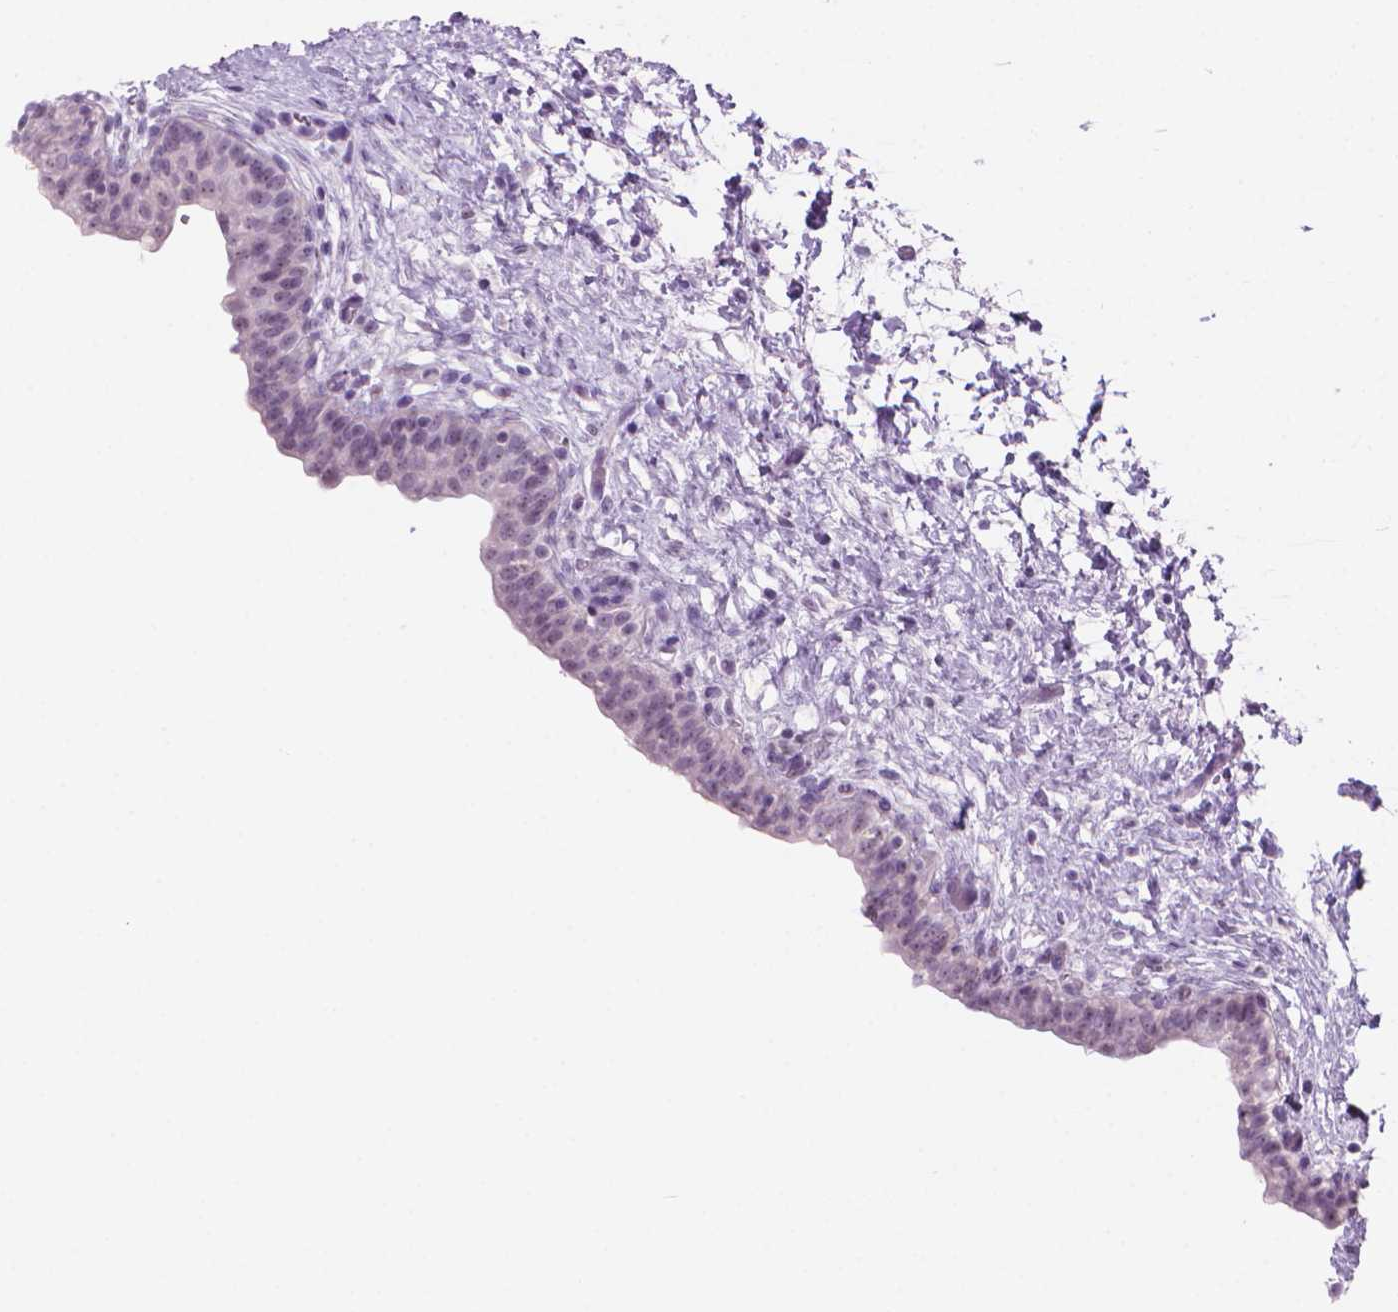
{"staining": {"intensity": "negative", "quantity": "none", "location": "none"}, "tissue": "urinary bladder", "cell_type": "Urothelial cells", "image_type": "normal", "snomed": [{"axis": "morphology", "description": "Normal tissue, NOS"}, {"axis": "topography", "description": "Urinary bladder"}], "caption": "Human urinary bladder stained for a protein using immunohistochemistry (IHC) exhibits no positivity in urothelial cells.", "gene": "ENSG00000187186", "patient": {"sex": "male", "age": 69}}